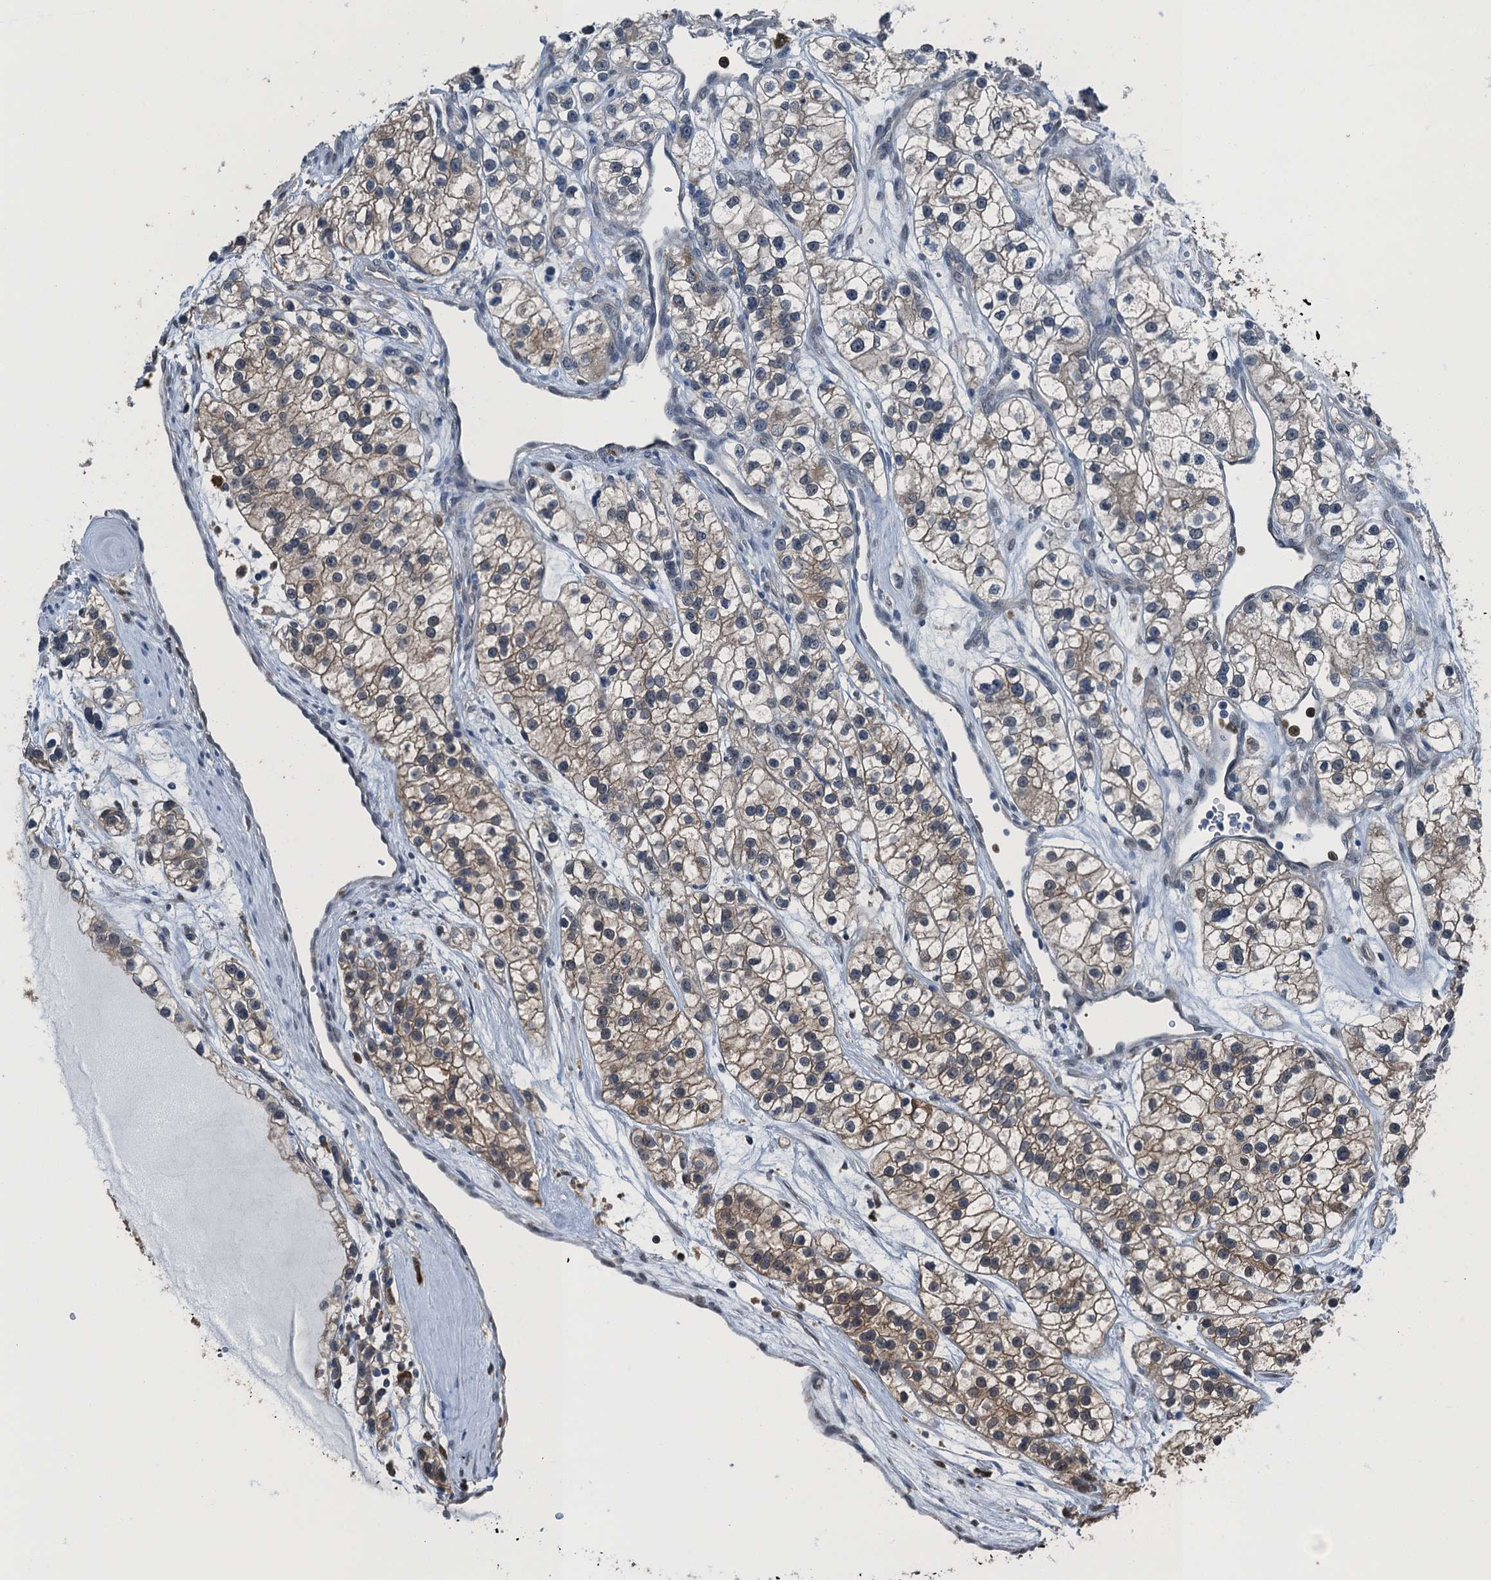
{"staining": {"intensity": "weak", "quantity": "<25%", "location": "cytoplasmic/membranous"}, "tissue": "renal cancer", "cell_type": "Tumor cells", "image_type": "cancer", "snomed": [{"axis": "morphology", "description": "Adenocarcinoma, NOS"}, {"axis": "topography", "description": "Kidney"}], "caption": "High magnification brightfield microscopy of adenocarcinoma (renal) stained with DAB (3,3'-diaminobenzidine) (brown) and counterstained with hematoxylin (blue): tumor cells show no significant staining. Brightfield microscopy of IHC stained with DAB (3,3'-diaminobenzidine) (brown) and hematoxylin (blue), captured at high magnification.", "gene": "RNH1", "patient": {"sex": "female", "age": 57}}